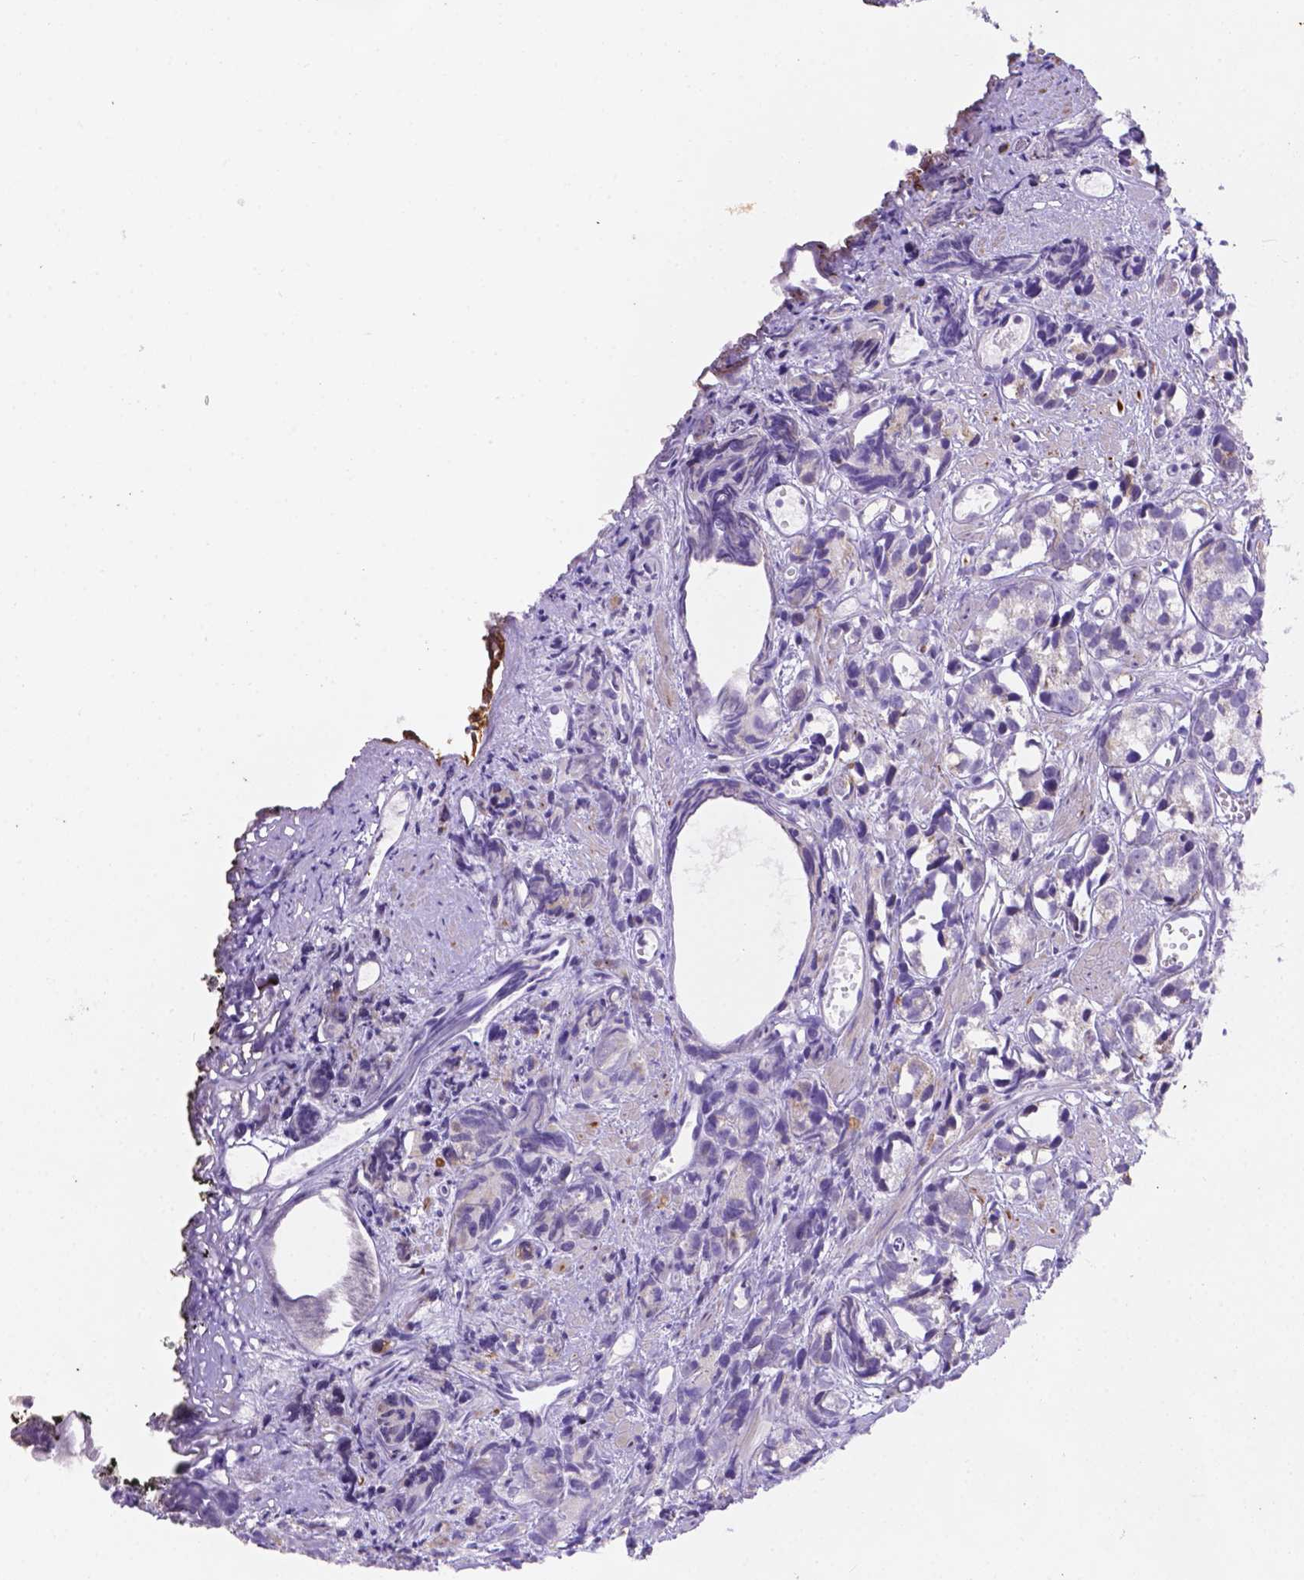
{"staining": {"intensity": "negative", "quantity": "none", "location": "none"}, "tissue": "prostate cancer", "cell_type": "Tumor cells", "image_type": "cancer", "snomed": [{"axis": "morphology", "description": "Adenocarcinoma, High grade"}, {"axis": "topography", "description": "Prostate"}], "caption": "The photomicrograph displays no staining of tumor cells in high-grade adenocarcinoma (prostate).", "gene": "DMWD", "patient": {"sex": "male", "age": 77}}